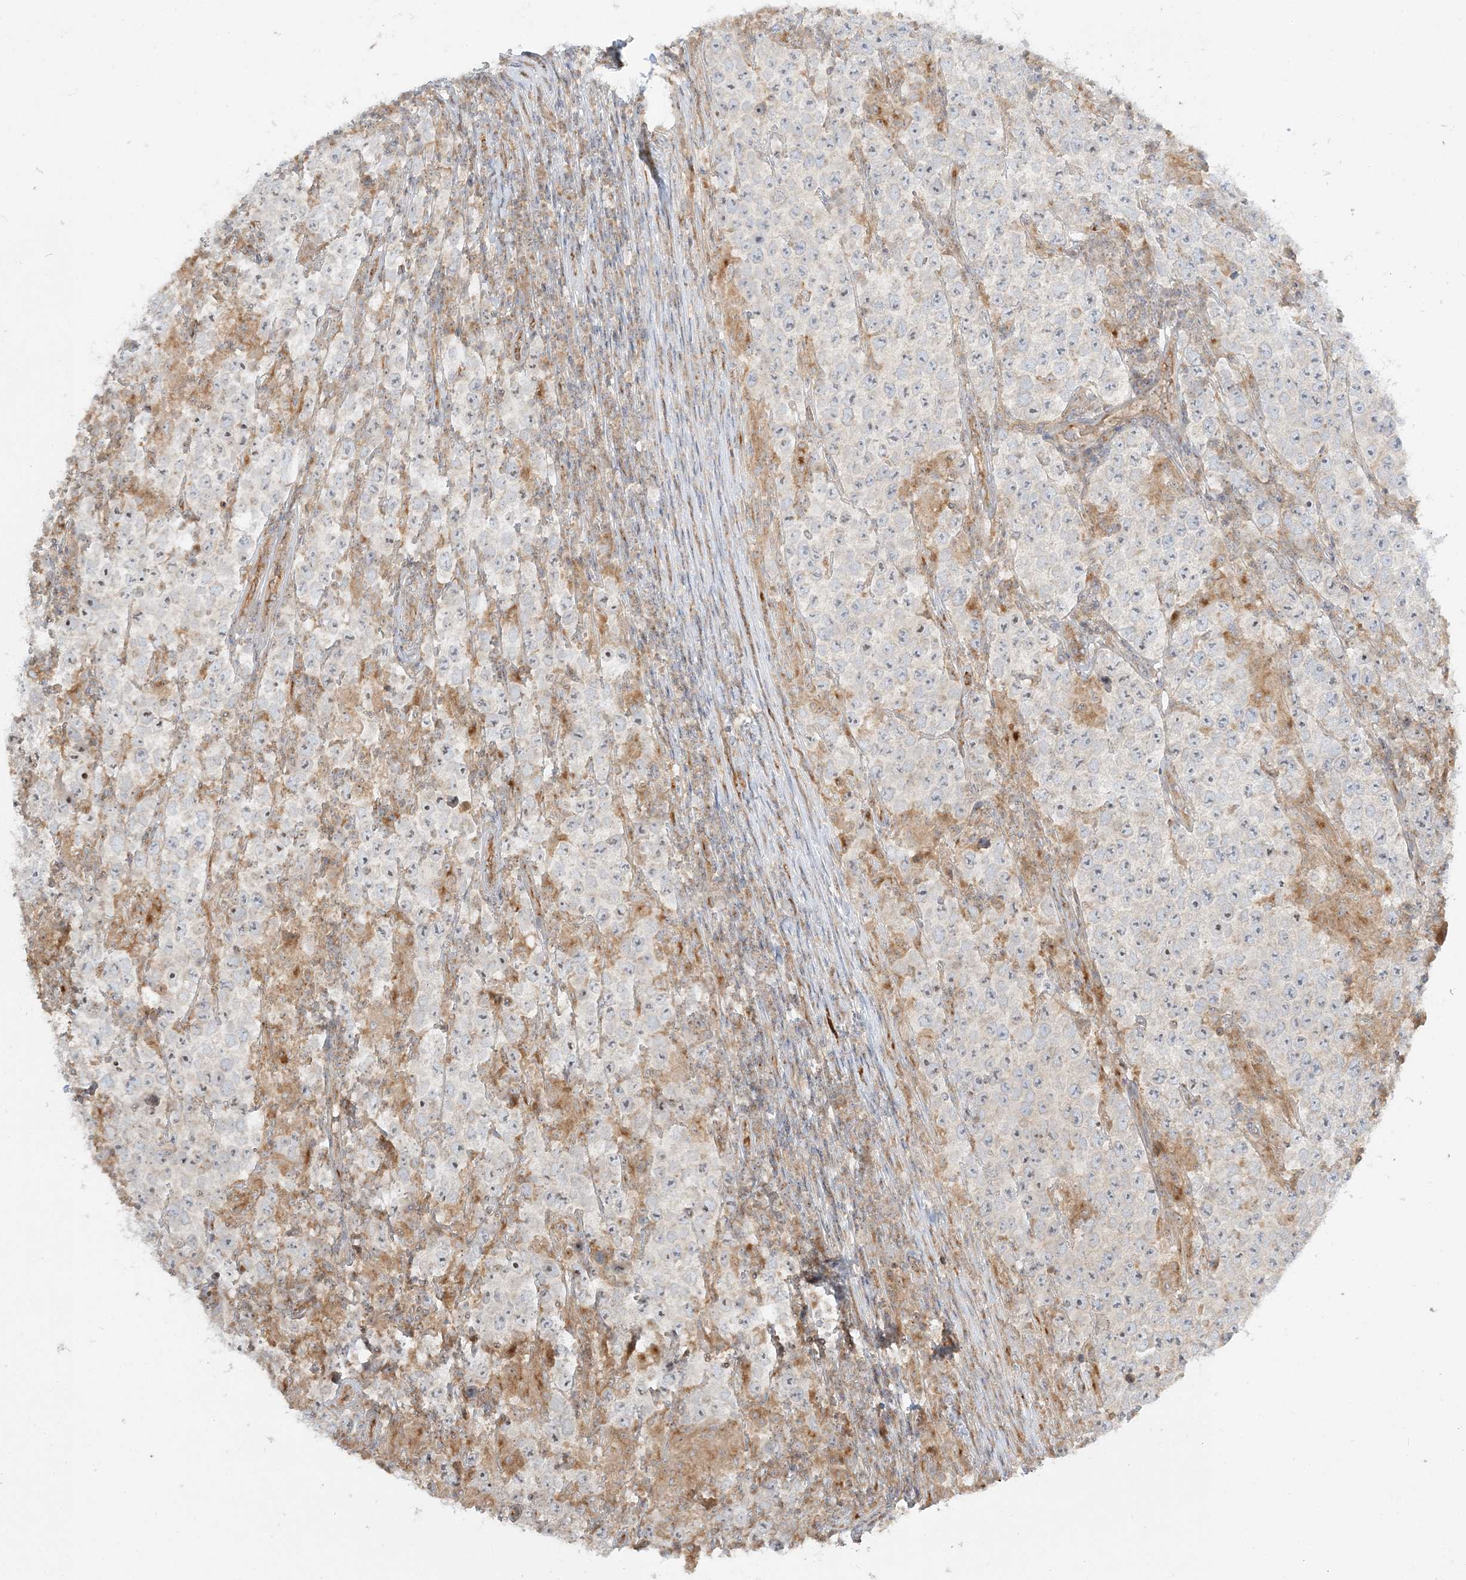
{"staining": {"intensity": "negative", "quantity": "none", "location": "none"}, "tissue": "testis cancer", "cell_type": "Tumor cells", "image_type": "cancer", "snomed": [{"axis": "morphology", "description": "Normal tissue, NOS"}, {"axis": "morphology", "description": "Urothelial carcinoma, High grade"}, {"axis": "morphology", "description": "Seminoma, NOS"}, {"axis": "morphology", "description": "Carcinoma, Embryonal, NOS"}, {"axis": "topography", "description": "Urinary bladder"}, {"axis": "topography", "description": "Testis"}], "caption": "Testis embryonal carcinoma stained for a protein using immunohistochemistry exhibits no staining tumor cells.", "gene": "AP1AR", "patient": {"sex": "male", "age": 41}}